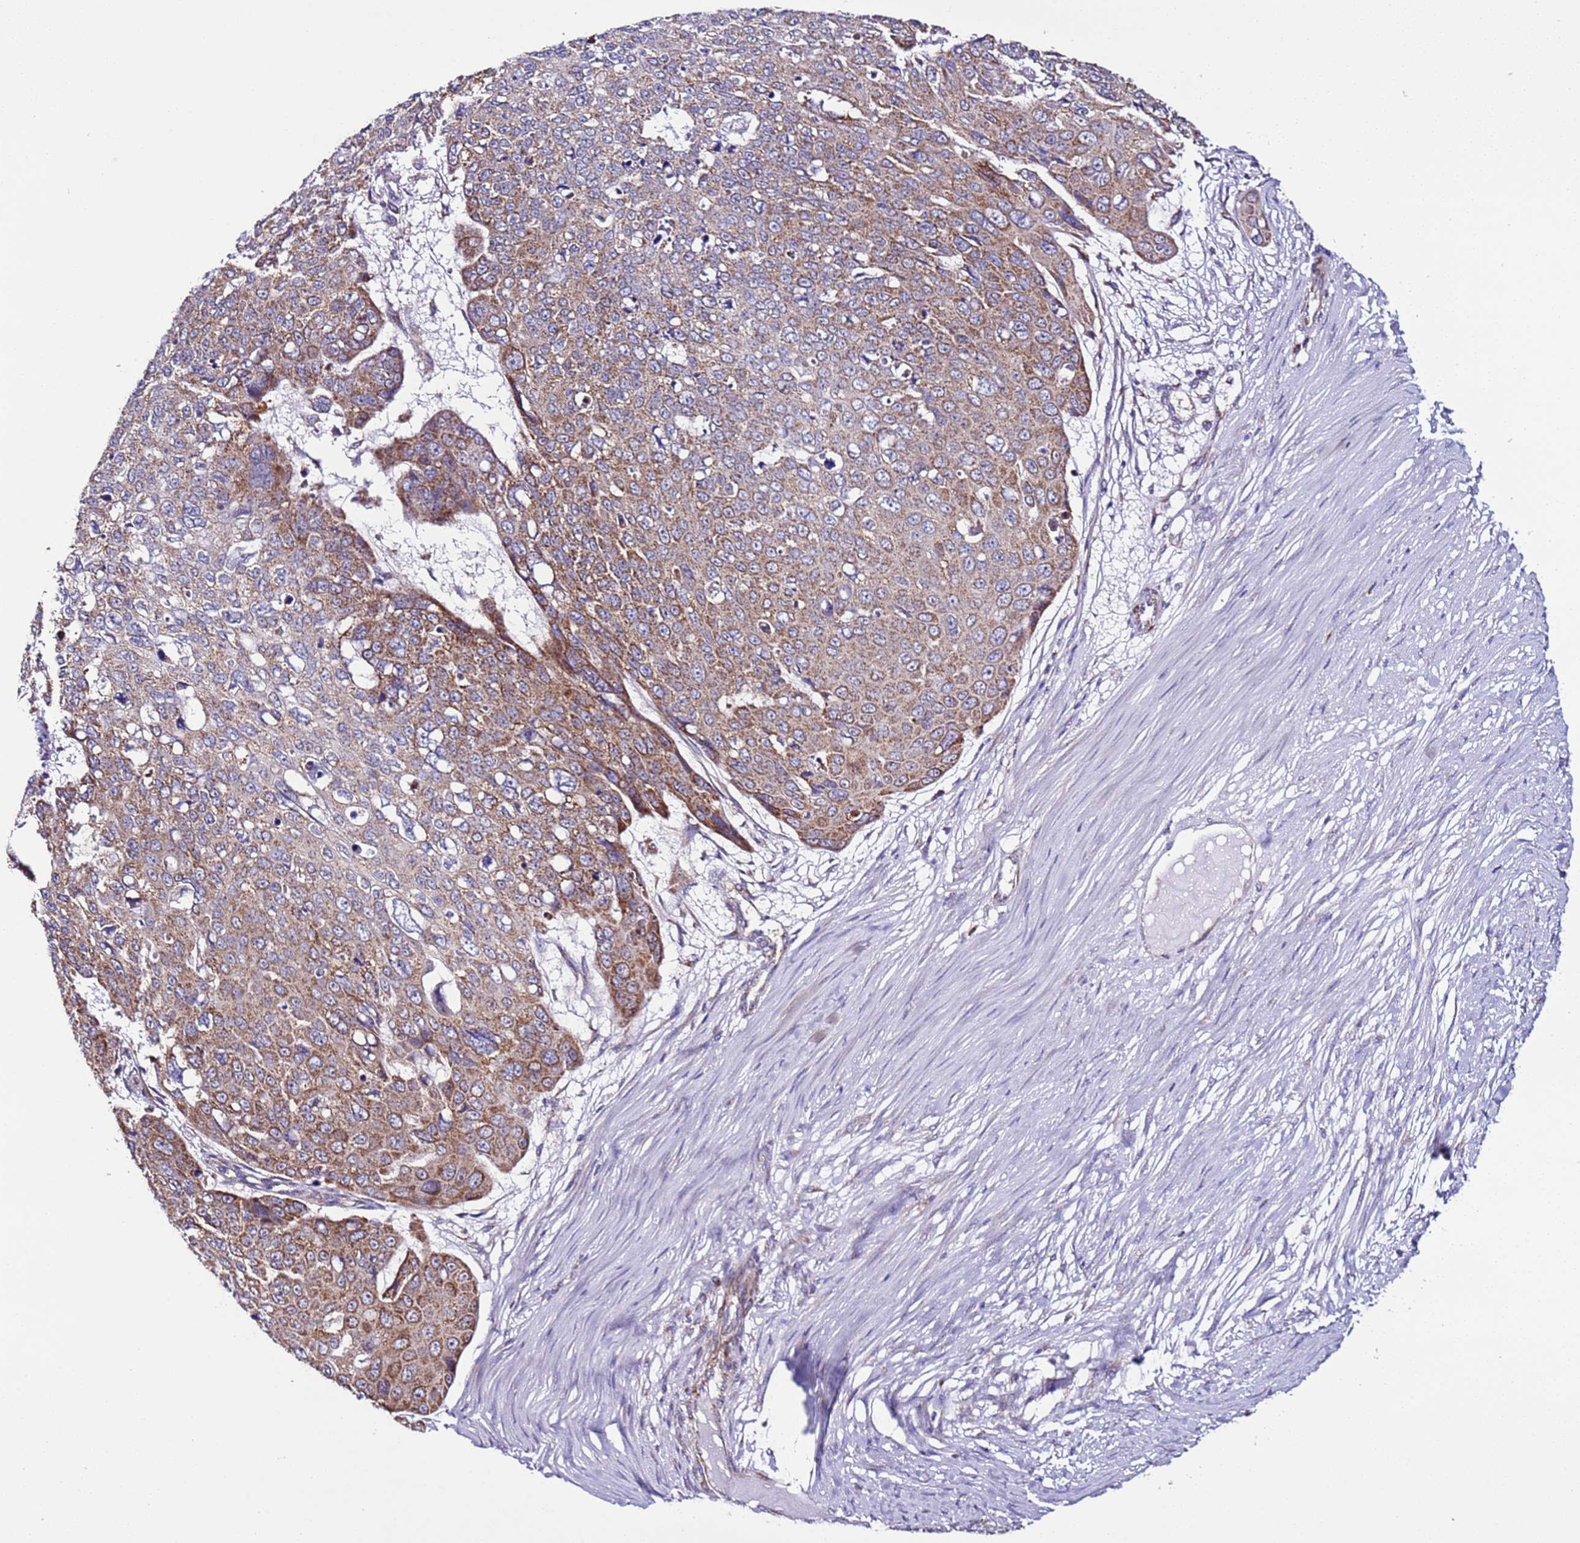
{"staining": {"intensity": "moderate", "quantity": "25%-75%", "location": "cytoplasmic/membranous"}, "tissue": "skin cancer", "cell_type": "Tumor cells", "image_type": "cancer", "snomed": [{"axis": "morphology", "description": "Squamous cell carcinoma, NOS"}, {"axis": "topography", "description": "Skin"}], "caption": "A brown stain shows moderate cytoplasmic/membranous positivity of a protein in human skin squamous cell carcinoma tumor cells.", "gene": "AHI1", "patient": {"sex": "male", "age": 71}}